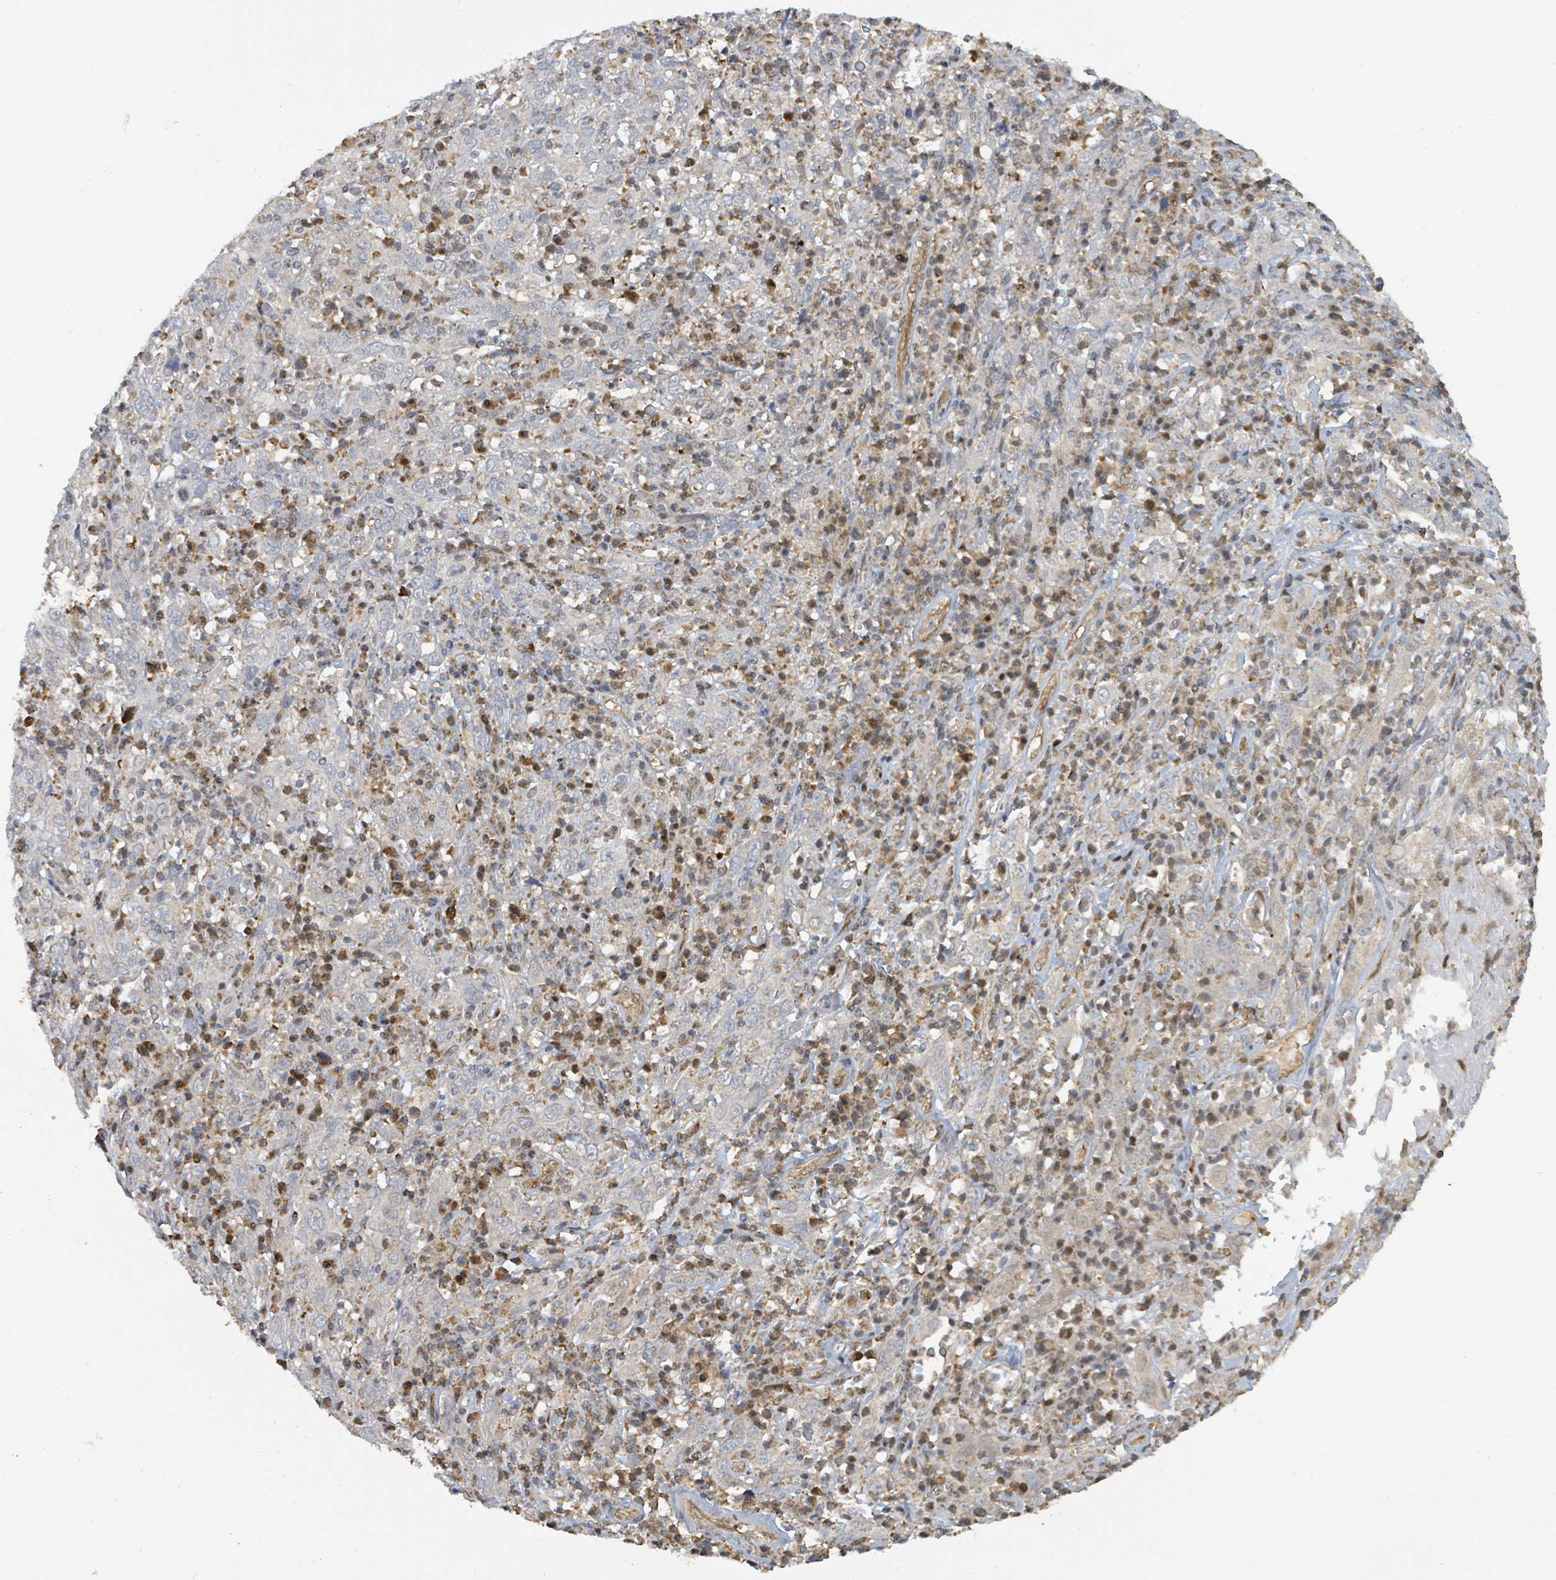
{"staining": {"intensity": "negative", "quantity": "none", "location": "none"}, "tissue": "cervical cancer", "cell_type": "Tumor cells", "image_type": "cancer", "snomed": [{"axis": "morphology", "description": "Squamous cell carcinoma, NOS"}, {"axis": "topography", "description": "Cervix"}], "caption": "This micrograph is of squamous cell carcinoma (cervical) stained with immunohistochemistry (IHC) to label a protein in brown with the nuclei are counter-stained blue. There is no positivity in tumor cells.", "gene": "PSMB7", "patient": {"sex": "female", "age": 46}}